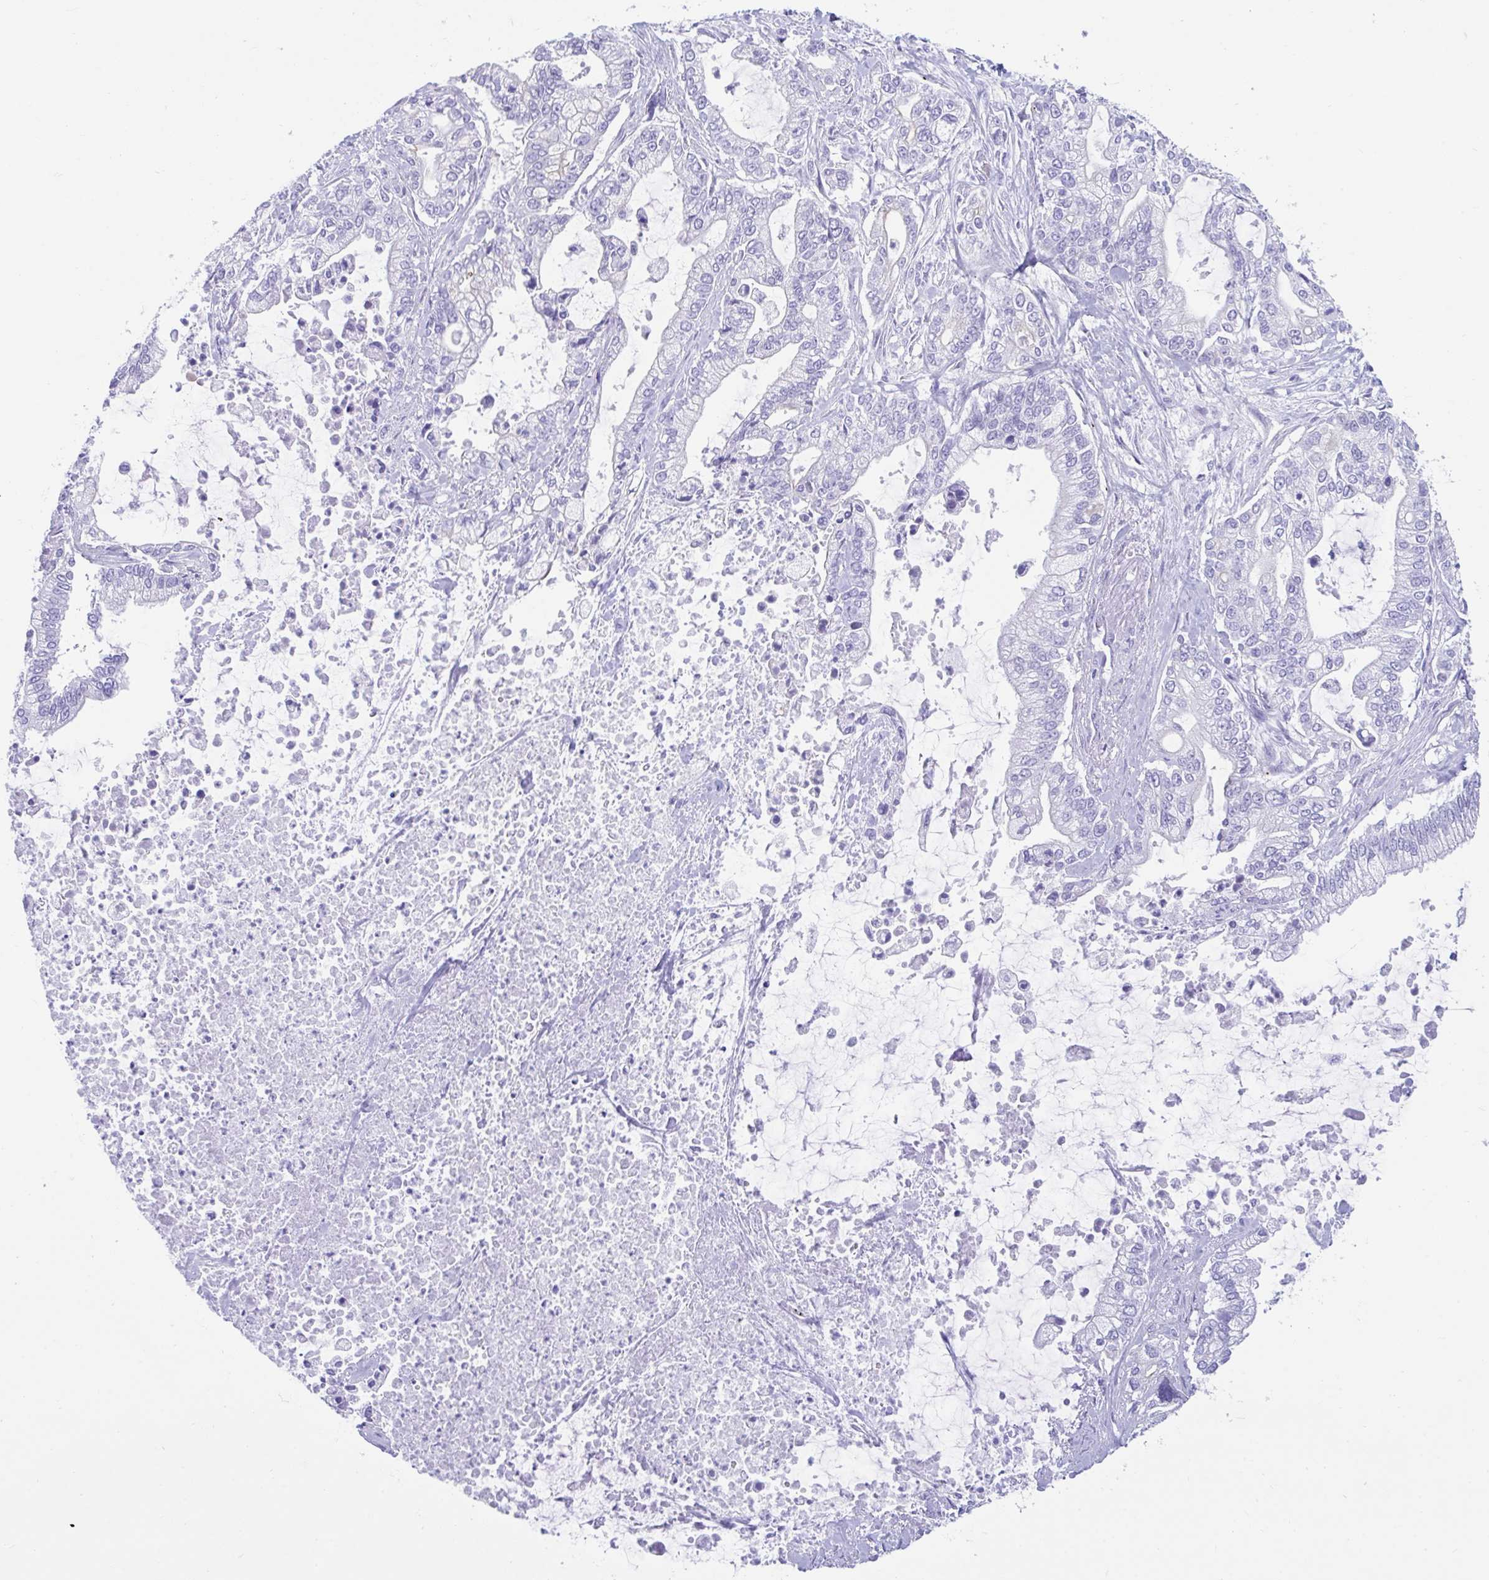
{"staining": {"intensity": "negative", "quantity": "none", "location": "none"}, "tissue": "pancreatic cancer", "cell_type": "Tumor cells", "image_type": "cancer", "snomed": [{"axis": "morphology", "description": "Adenocarcinoma, NOS"}, {"axis": "topography", "description": "Pancreas"}], "caption": "DAB immunohistochemical staining of human pancreatic adenocarcinoma shows no significant positivity in tumor cells. (DAB (3,3'-diaminobenzidine) IHC, high magnification).", "gene": "TTC30B", "patient": {"sex": "male", "age": 69}}